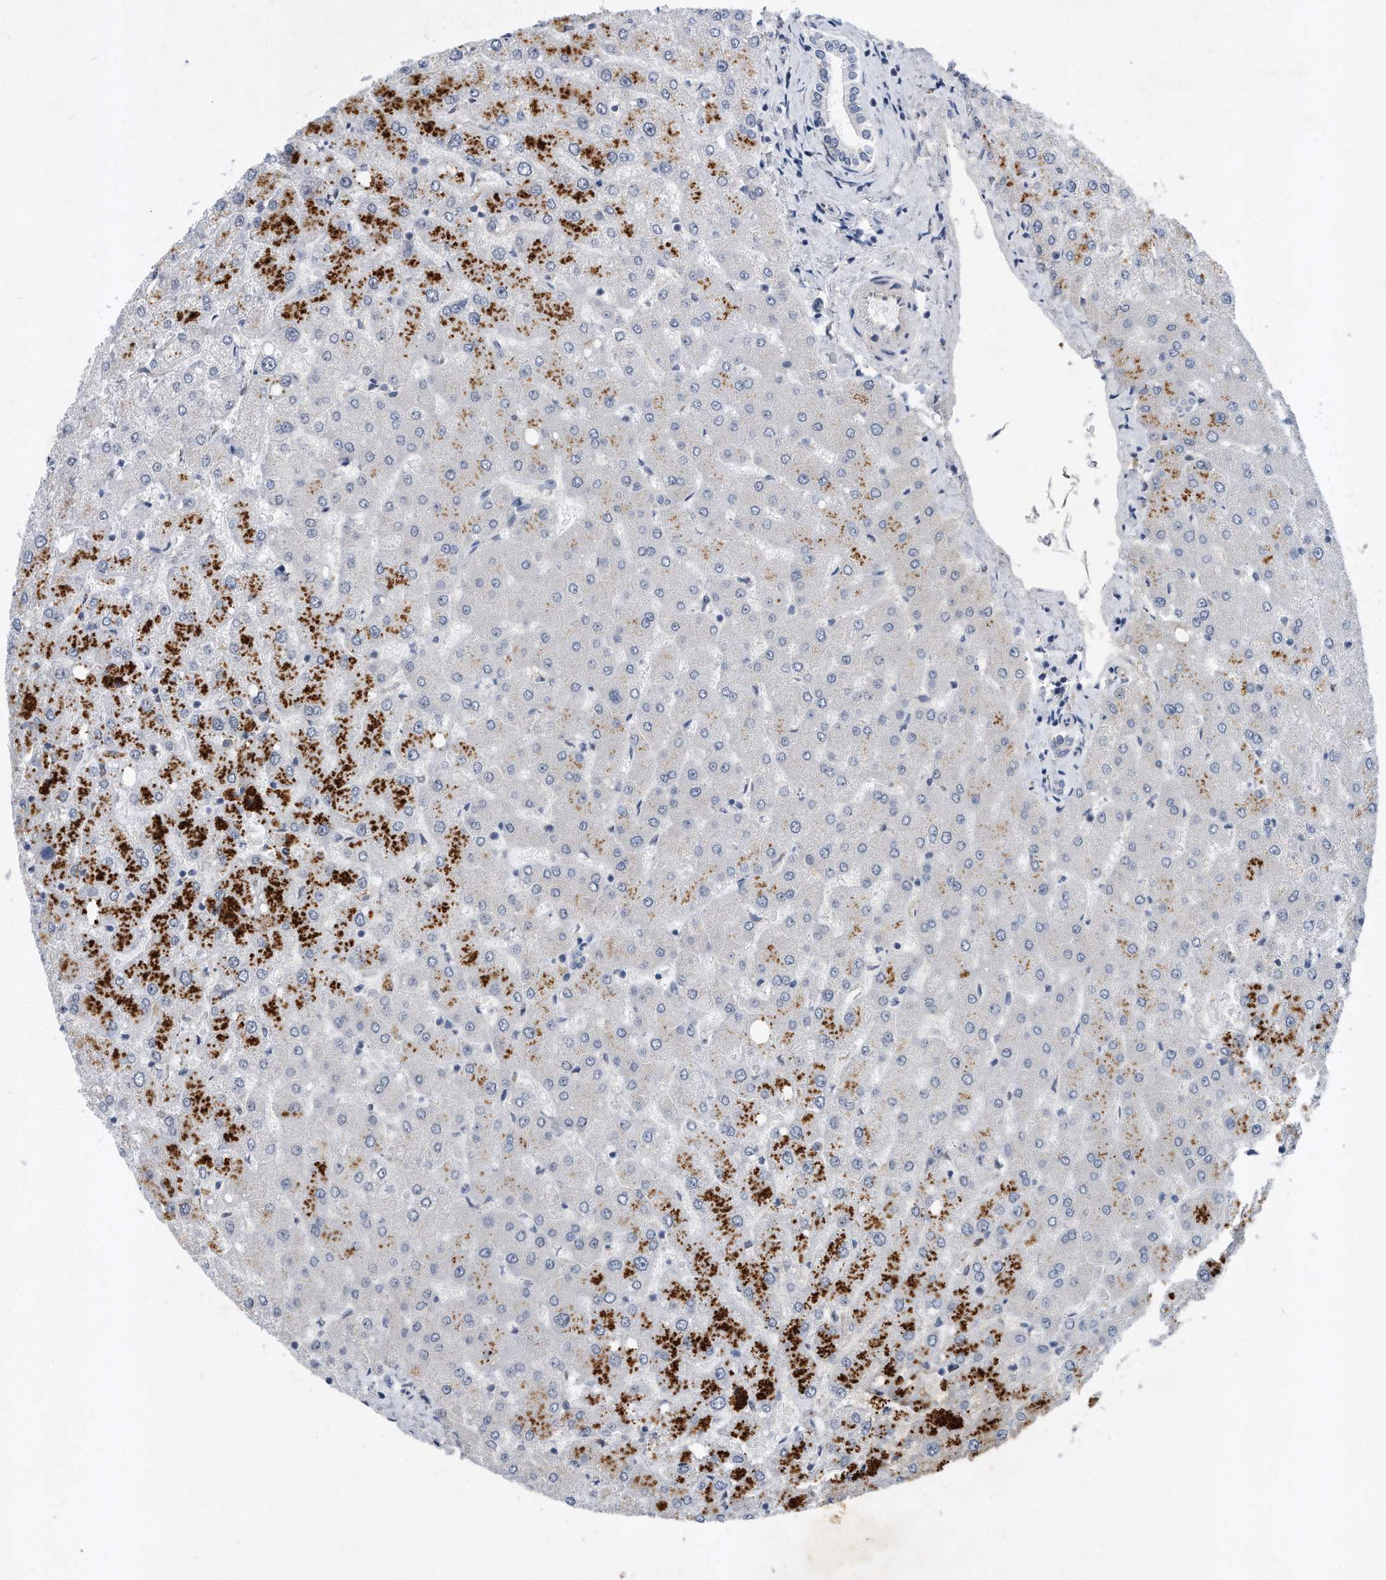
{"staining": {"intensity": "negative", "quantity": "none", "location": "none"}, "tissue": "liver", "cell_type": "Cholangiocytes", "image_type": "normal", "snomed": [{"axis": "morphology", "description": "Normal tissue, NOS"}, {"axis": "topography", "description": "Liver"}], "caption": "This is a histopathology image of immunohistochemistry staining of normal liver, which shows no expression in cholangiocytes. (DAB immunohistochemistry with hematoxylin counter stain).", "gene": "TP53INP1", "patient": {"sex": "female", "age": 54}}